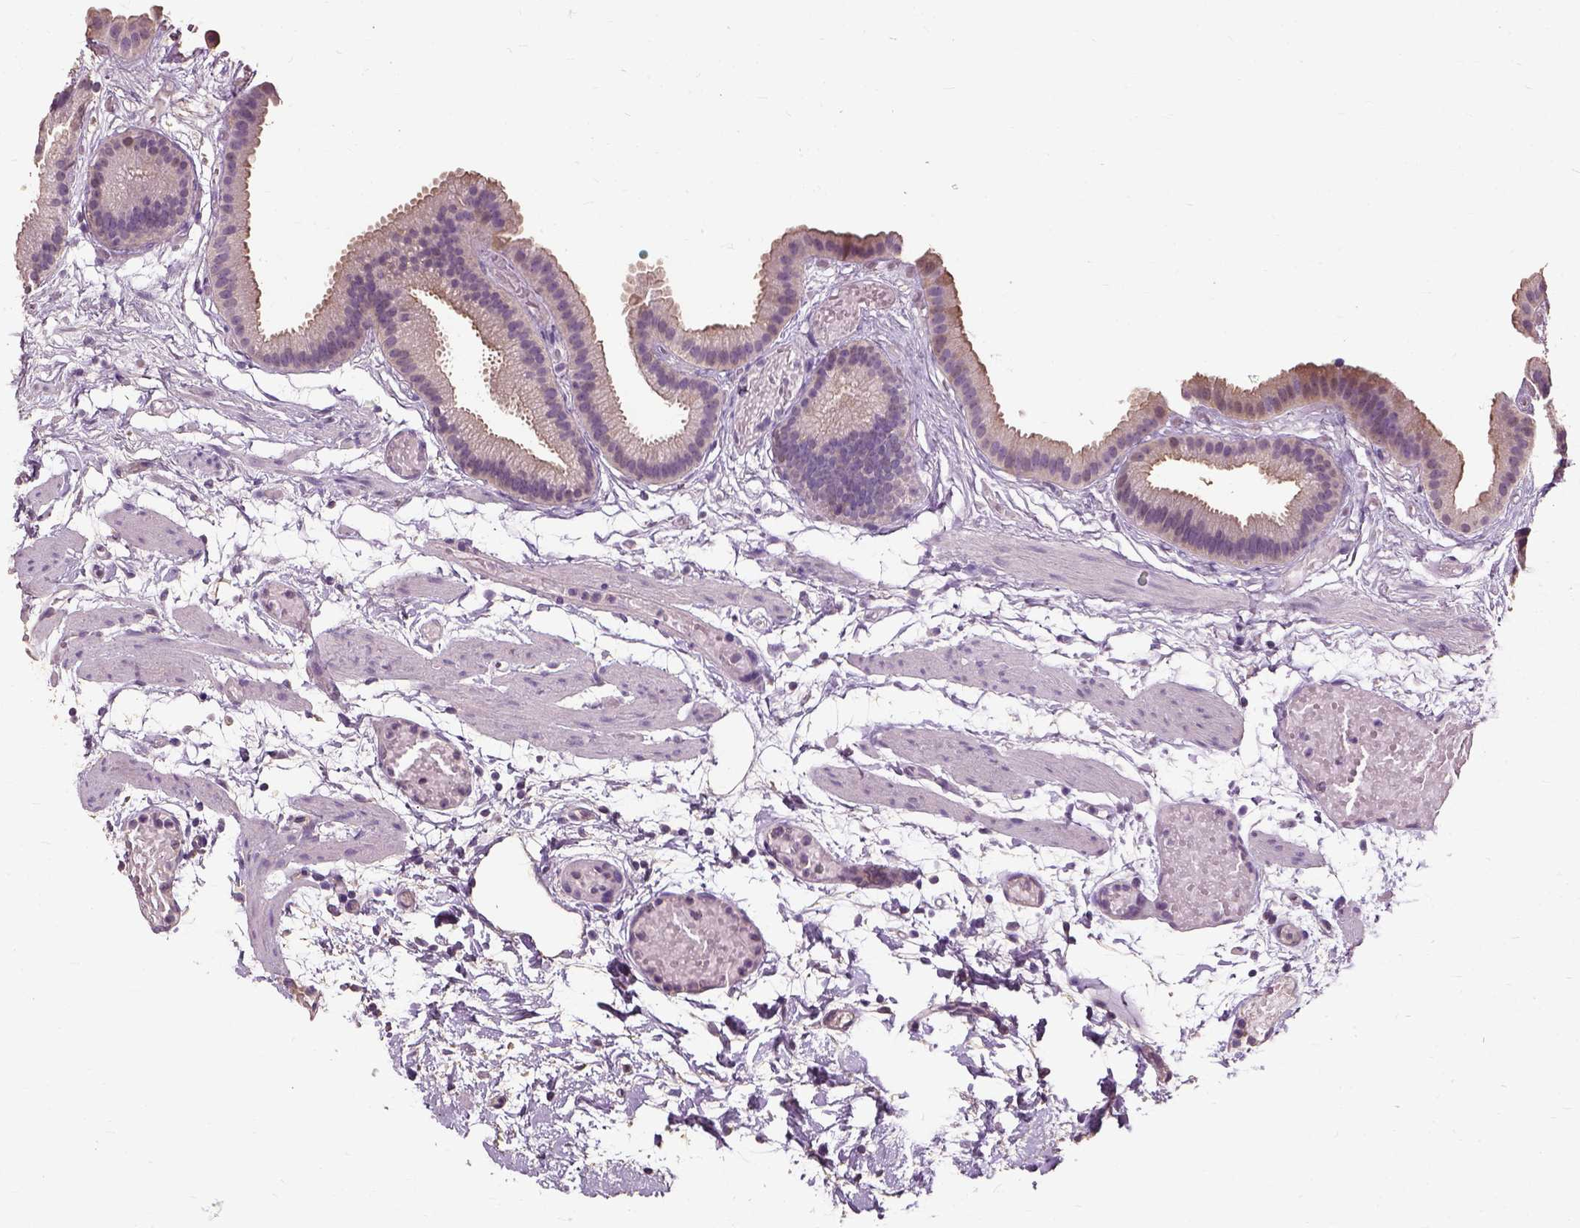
{"staining": {"intensity": "moderate", "quantity": "<25%", "location": "cytoplasmic/membranous"}, "tissue": "gallbladder", "cell_type": "Glandular cells", "image_type": "normal", "snomed": [{"axis": "morphology", "description": "Normal tissue, NOS"}, {"axis": "topography", "description": "Gallbladder"}], "caption": "Approximately <25% of glandular cells in benign gallbladder display moderate cytoplasmic/membranous protein staining as visualized by brown immunohistochemical staining.", "gene": "PEA15", "patient": {"sex": "female", "age": 45}}